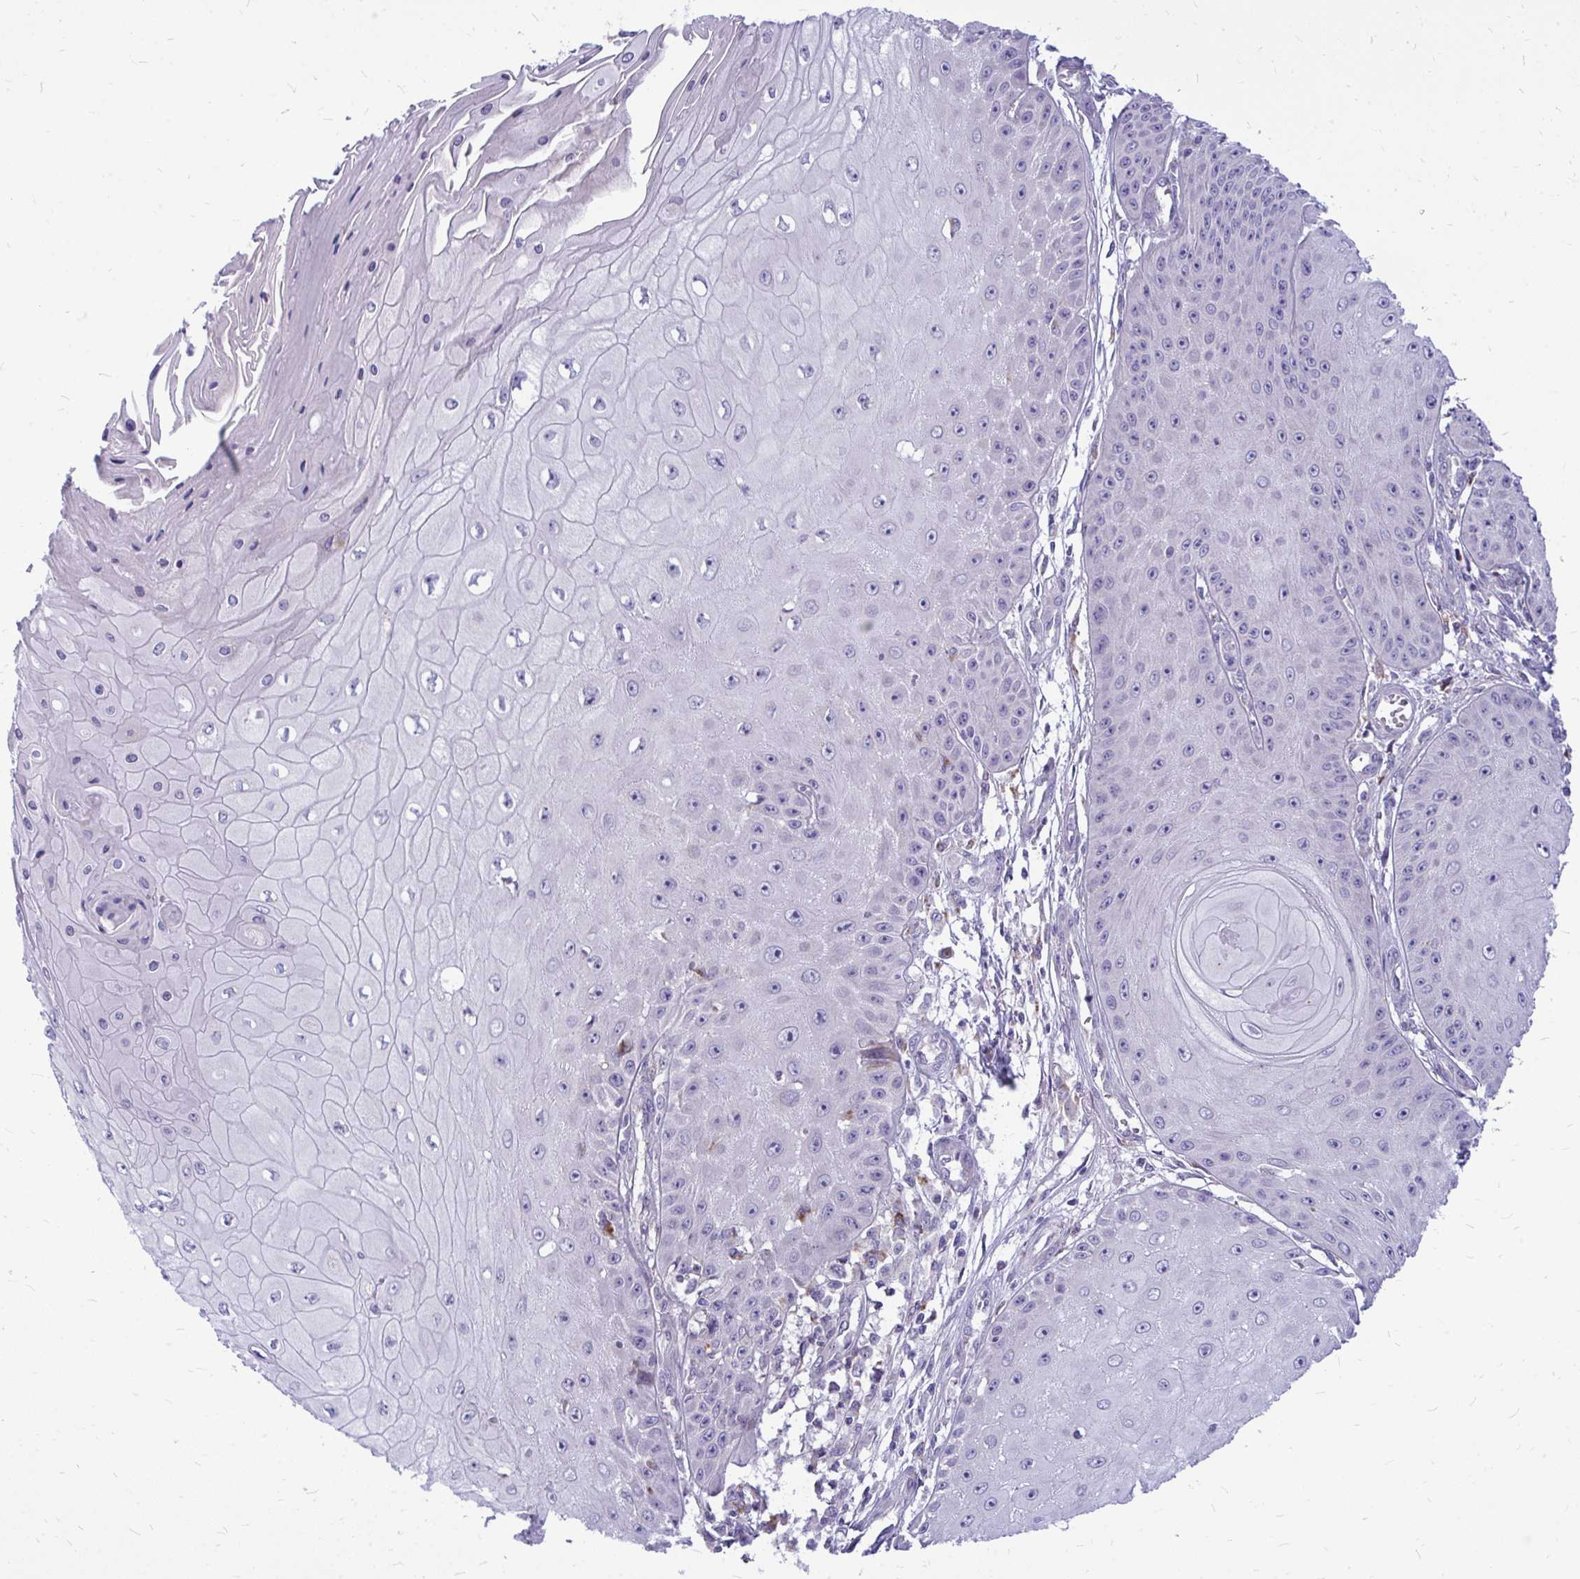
{"staining": {"intensity": "negative", "quantity": "none", "location": "none"}, "tissue": "skin cancer", "cell_type": "Tumor cells", "image_type": "cancer", "snomed": [{"axis": "morphology", "description": "Squamous cell carcinoma, NOS"}, {"axis": "topography", "description": "Skin"}], "caption": "This is an immunohistochemistry image of skin cancer. There is no positivity in tumor cells.", "gene": "ZSCAN25", "patient": {"sex": "male", "age": 70}}